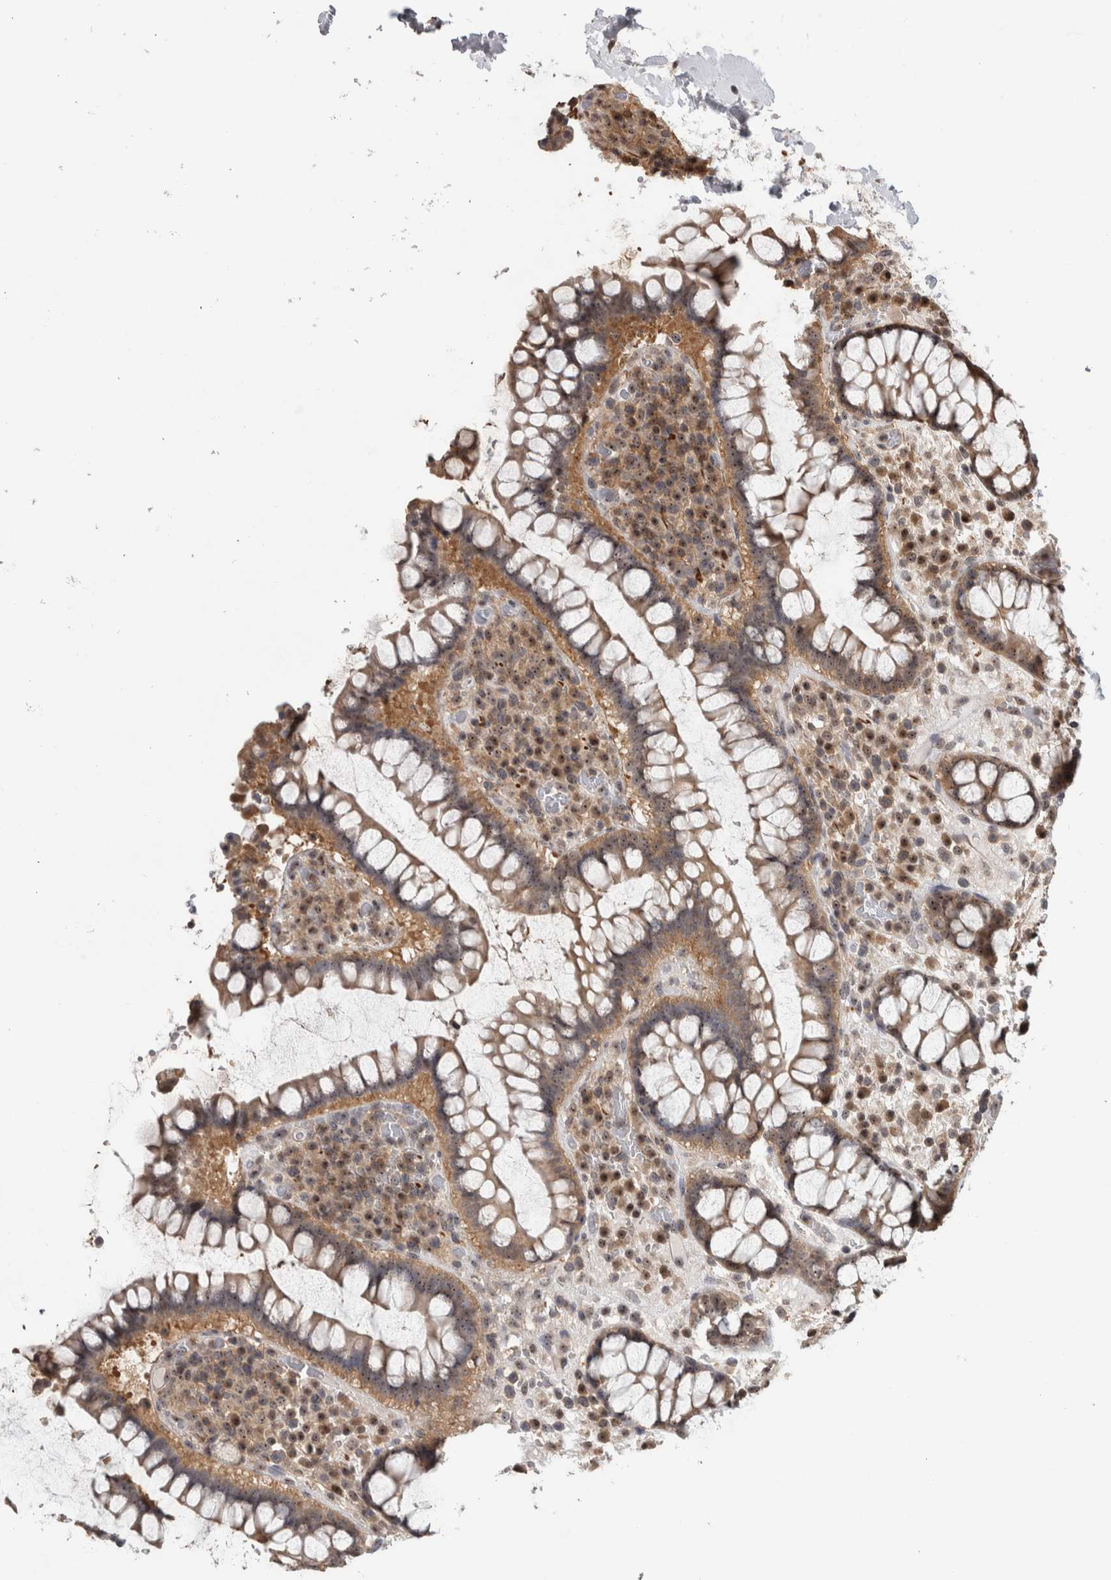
{"staining": {"intensity": "weak", "quantity": ">75%", "location": "cytoplasmic/membranous,nuclear"}, "tissue": "colon", "cell_type": "Endothelial cells", "image_type": "normal", "snomed": [{"axis": "morphology", "description": "Normal tissue, NOS"}, {"axis": "topography", "description": "Colon"}], "caption": "This is a histology image of immunohistochemistry staining of unremarkable colon, which shows weak staining in the cytoplasmic/membranous,nuclear of endothelial cells.", "gene": "TDRD7", "patient": {"sex": "female", "age": 79}}